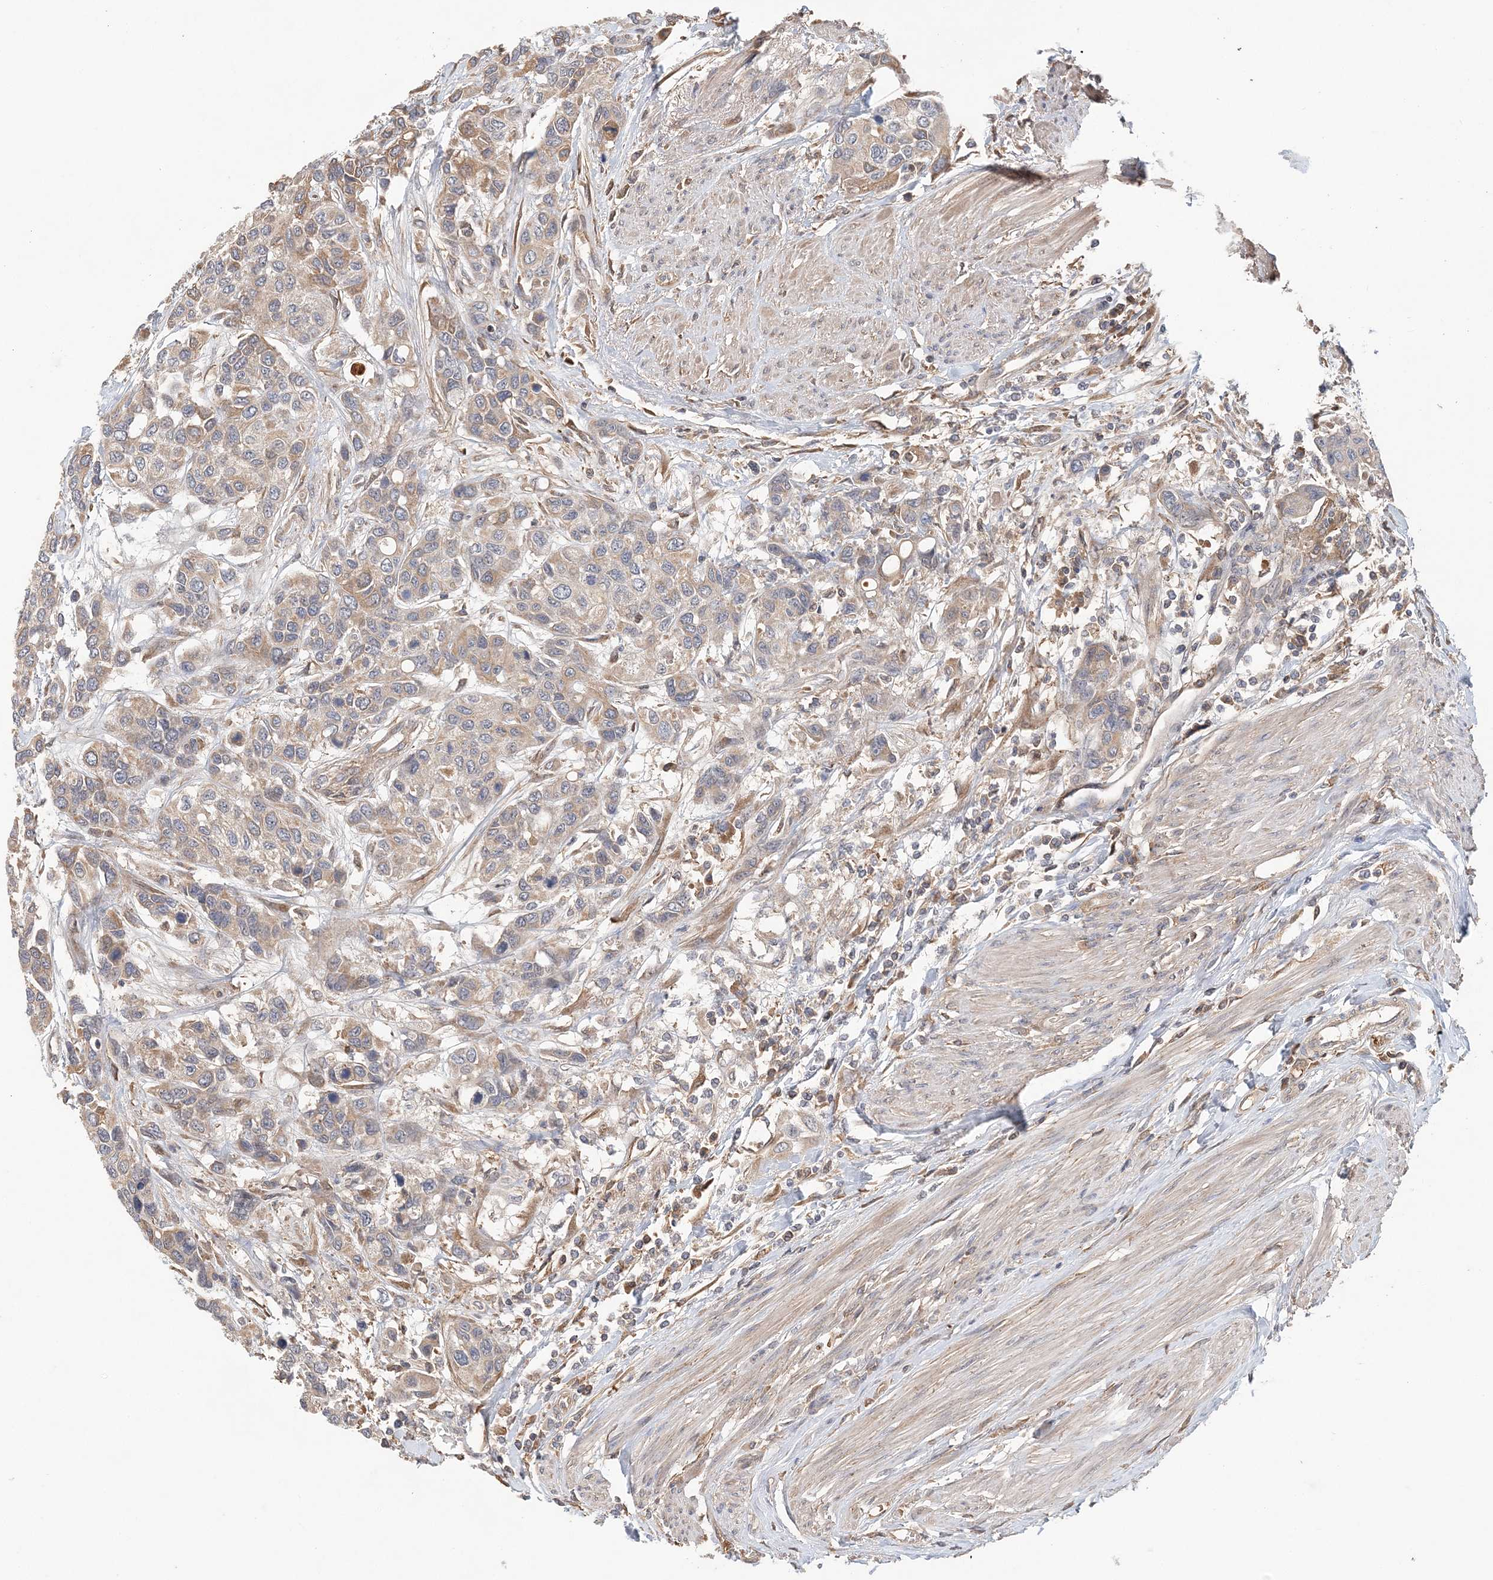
{"staining": {"intensity": "weak", "quantity": "25%-75%", "location": "cytoplasmic/membranous"}, "tissue": "urothelial cancer", "cell_type": "Tumor cells", "image_type": "cancer", "snomed": [{"axis": "morphology", "description": "Normal tissue, NOS"}, {"axis": "morphology", "description": "Urothelial carcinoma, High grade"}, {"axis": "topography", "description": "Vascular tissue"}, {"axis": "topography", "description": "Urinary bladder"}], "caption": "This histopathology image exhibits immunohistochemistry (IHC) staining of urothelial carcinoma (high-grade), with low weak cytoplasmic/membranous expression in approximately 25%-75% of tumor cells.", "gene": "SYCP3", "patient": {"sex": "female", "age": 56}}